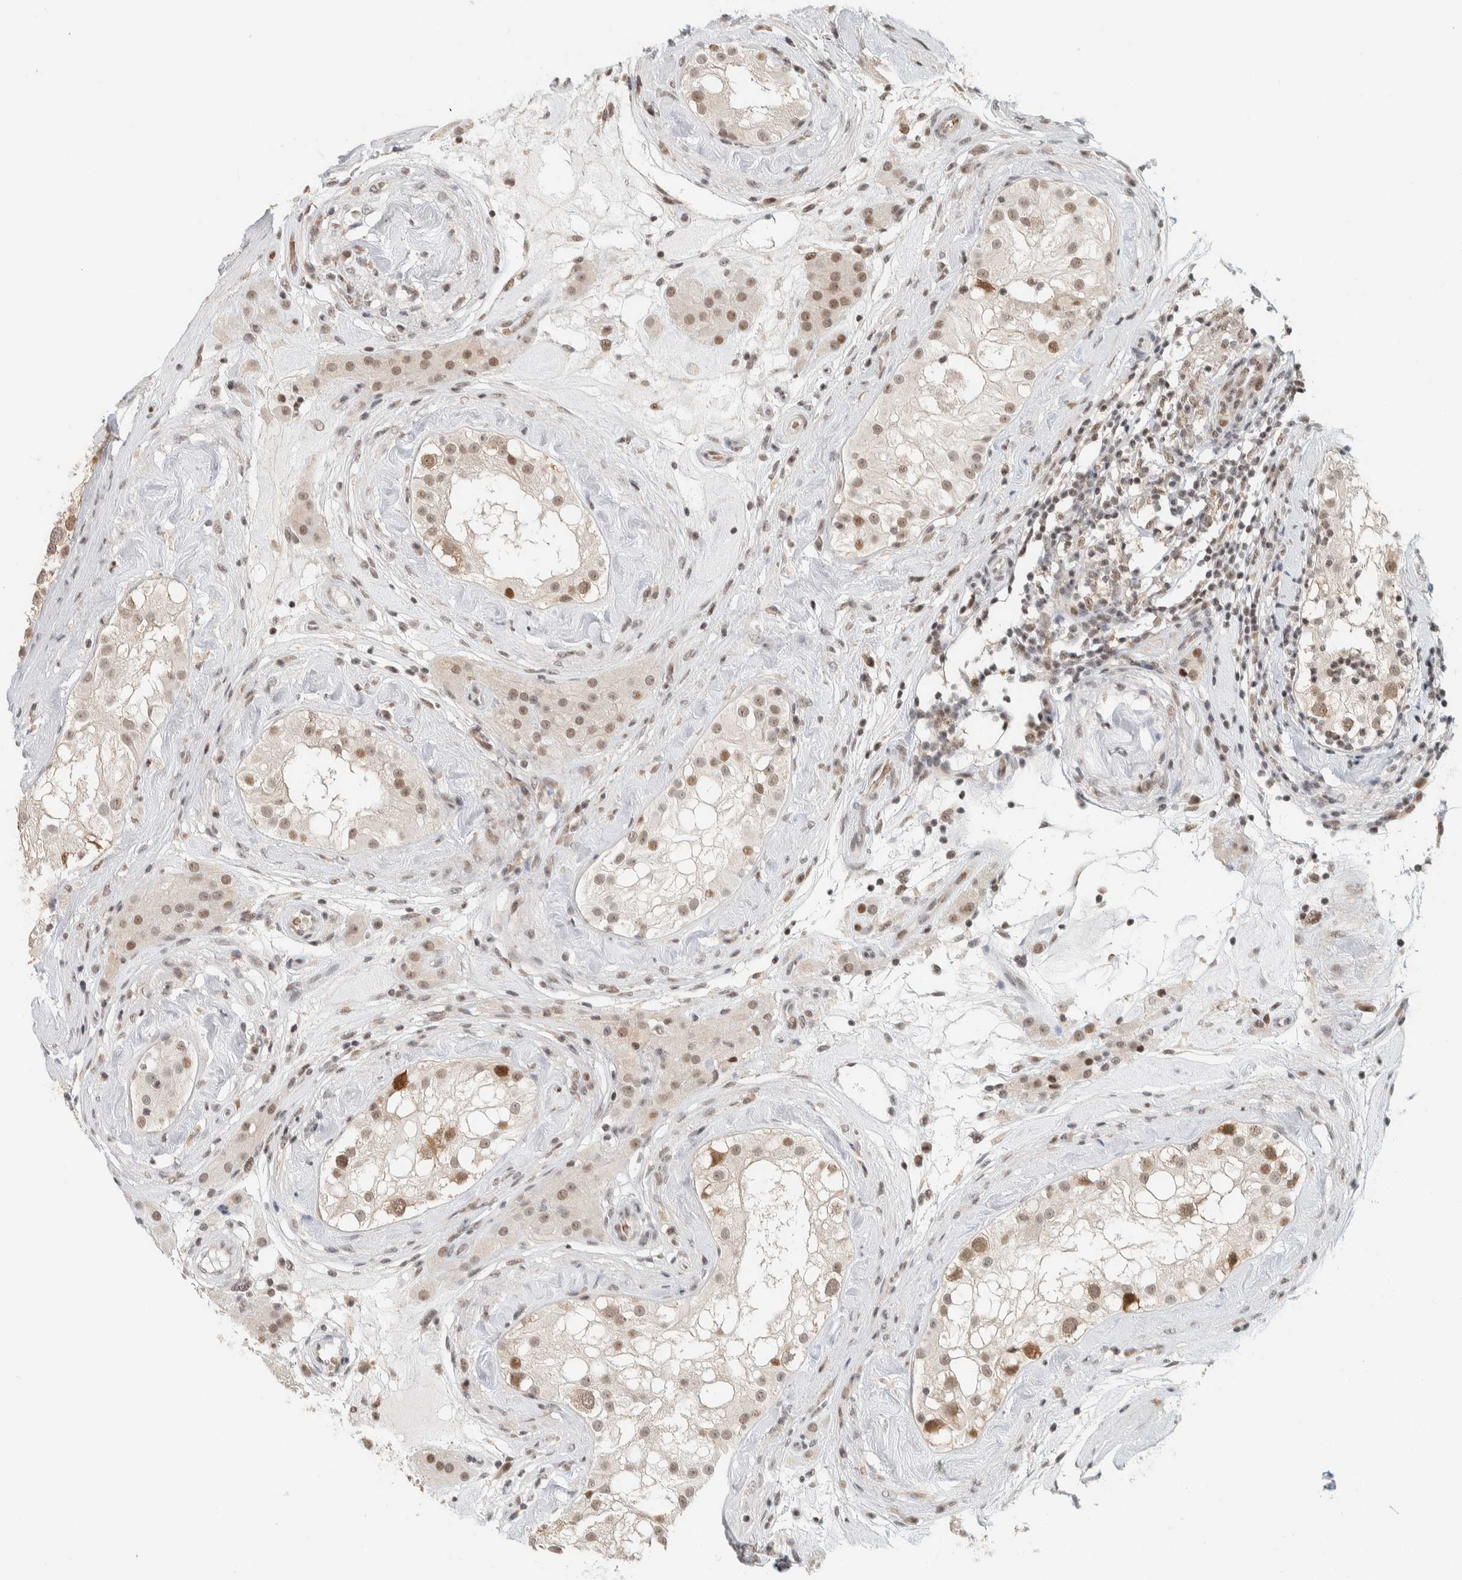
{"staining": {"intensity": "moderate", "quantity": "<25%", "location": "nuclear"}, "tissue": "testis", "cell_type": "Cells in seminiferous ducts", "image_type": "normal", "snomed": [{"axis": "morphology", "description": "Normal tissue, NOS"}, {"axis": "topography", "description": "Testis"}], "caption": "Cells in seminiferous ducts show low levels of moderate nuclear expression in approximately <25% of cells in normal human testis.", "gene": "ZBTB2", "patient": {"sex": "male", "age": 46}}